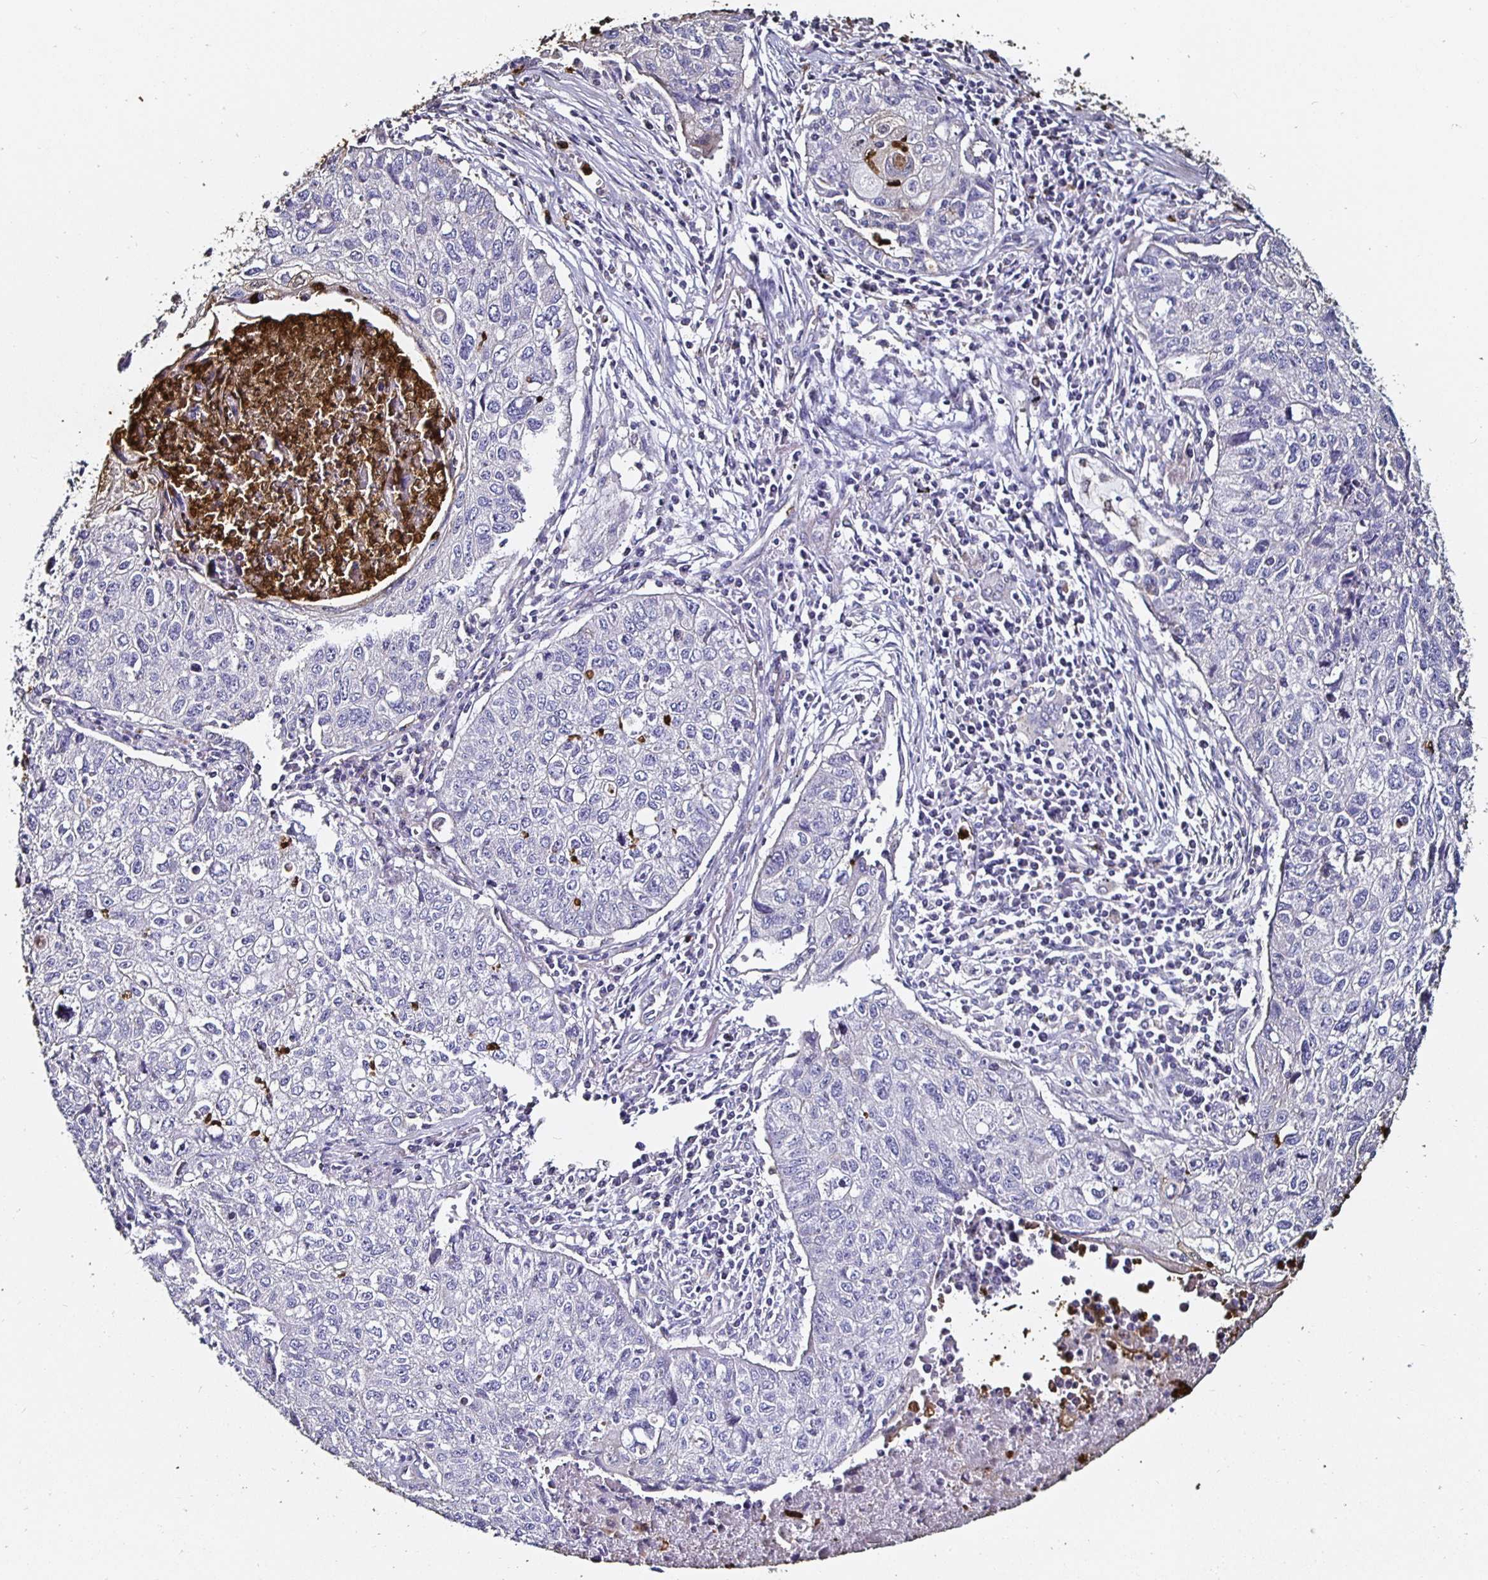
{"staining": {"intensity": "negative", "quantity": "none", "location": "none"}, "tissue": "lung cancer", "cell_type": "Tumor cells", "image_type": "cancer", "snomed": [{"axis": "morphology", "description": "Normal morphology"}, {"axis": "morphology", "description": "Aneuploidy"}, {"axis": "morphology", "description": "Squamous cell carcinoma, NOS"}, {"axis": "topography", "description": "Lymph node"}, {"axis": "topography", "description": "Lung"}], "caption": "DAB immunohistochemical staining of human aneuploidy (lung) shows no significant staining in tumor cells. Brightfield microscopy of immunohistochemistry stained with DAB (brown) and hematoxylin (blue), captured at high magnification.", "gene": "TLR4", "patient": {"sex": "female", "age": 76}}